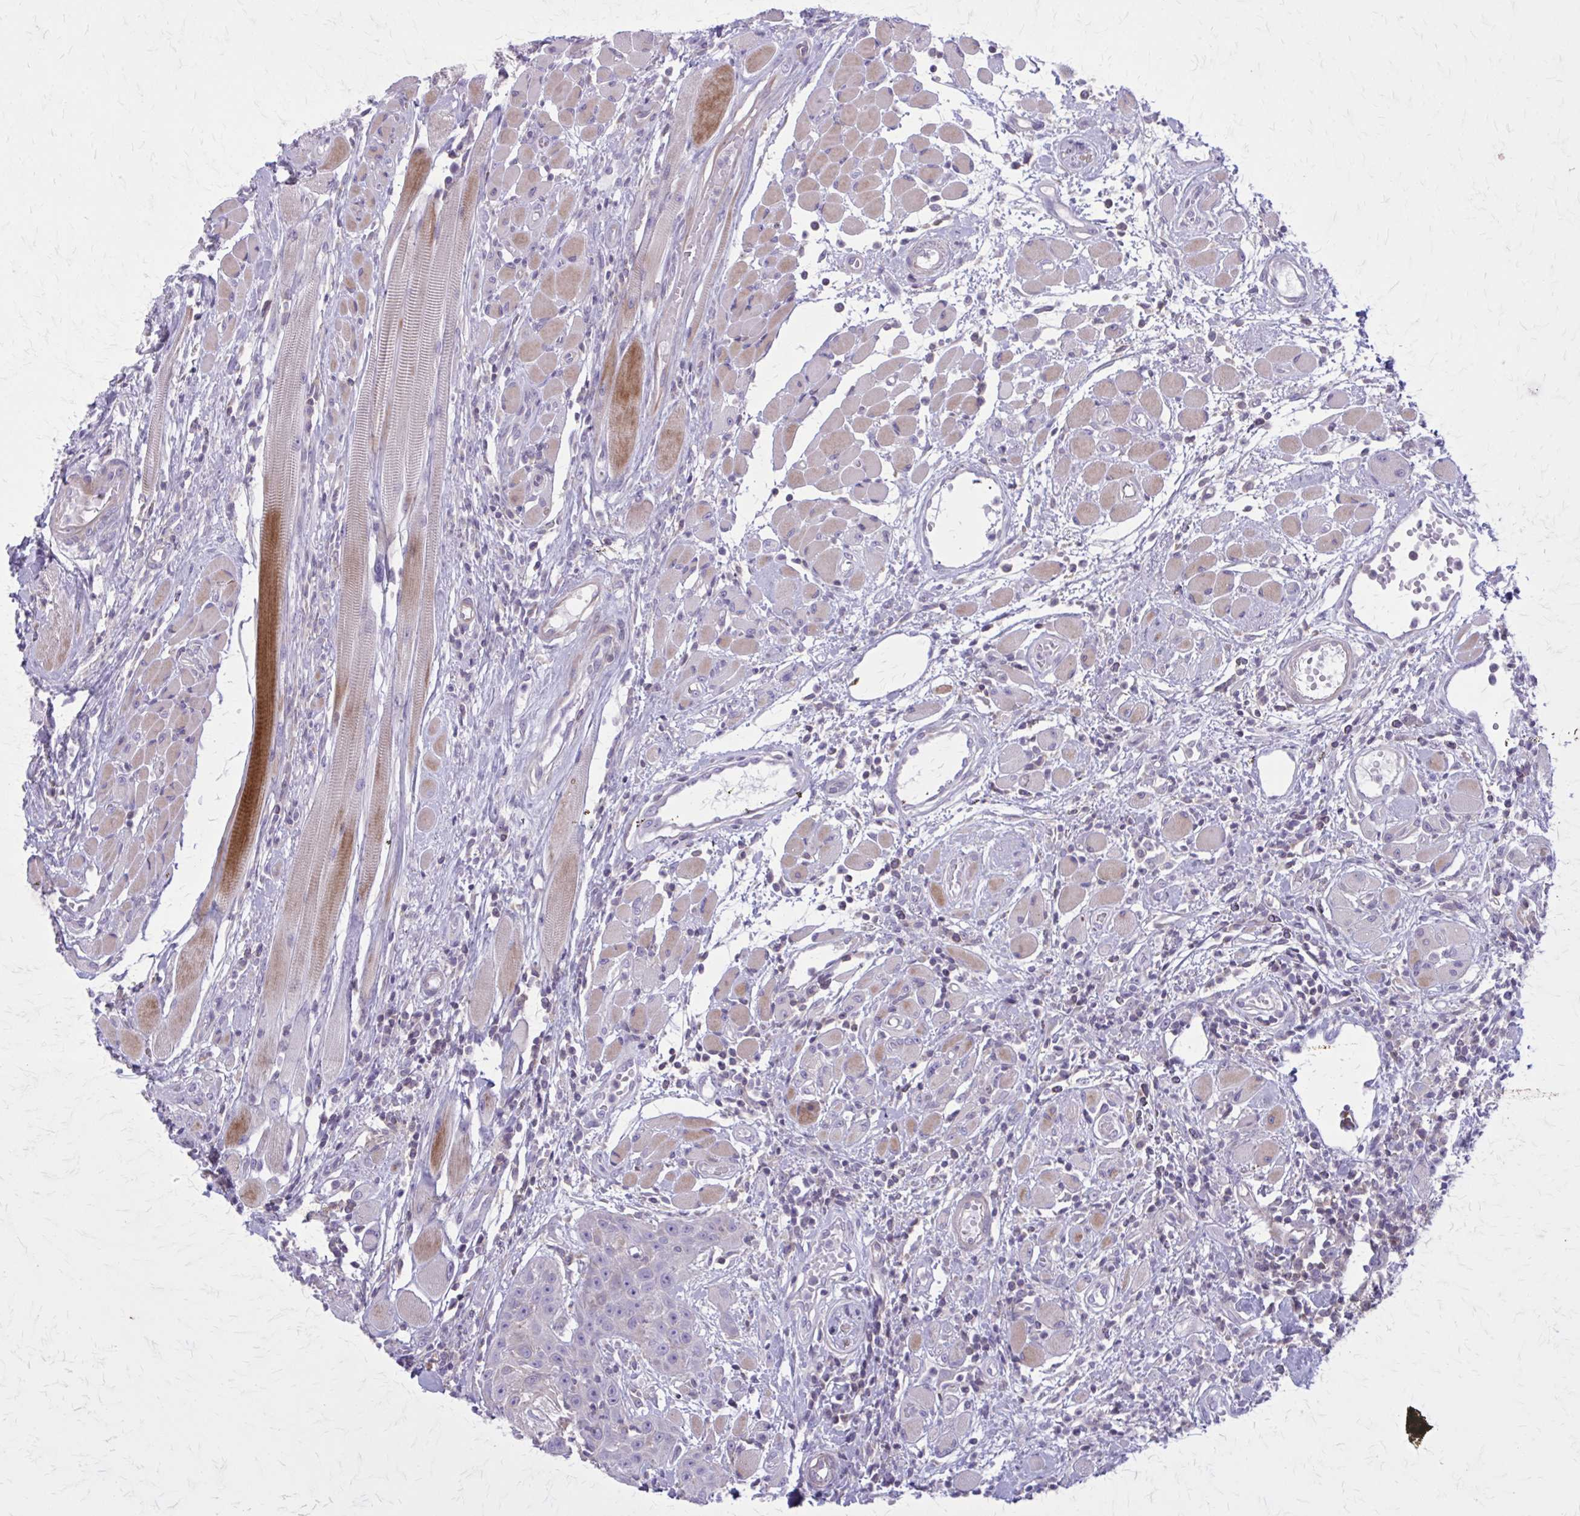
{"staining": {"intensity": "negative", "quantity": "none", "location": "none"}, "tissue": "head and neck cancer", "cell_type": "Tumor cells", "image_type": "cancer", "snomed": [{"axis": "morphology", "description": "Squamous cell carcinoma, NOS"}, {"axis": "topography", "description": "Head-Neck"}], "caption": "An immunohistochemistry micrograph of head and neck cancer is shown. There is no staining in tumor cells of head and neck cancer. Nuclei are stained in blue.", "gene": "PITPNM1", "patient": {"sex": "female", "age": 59}}